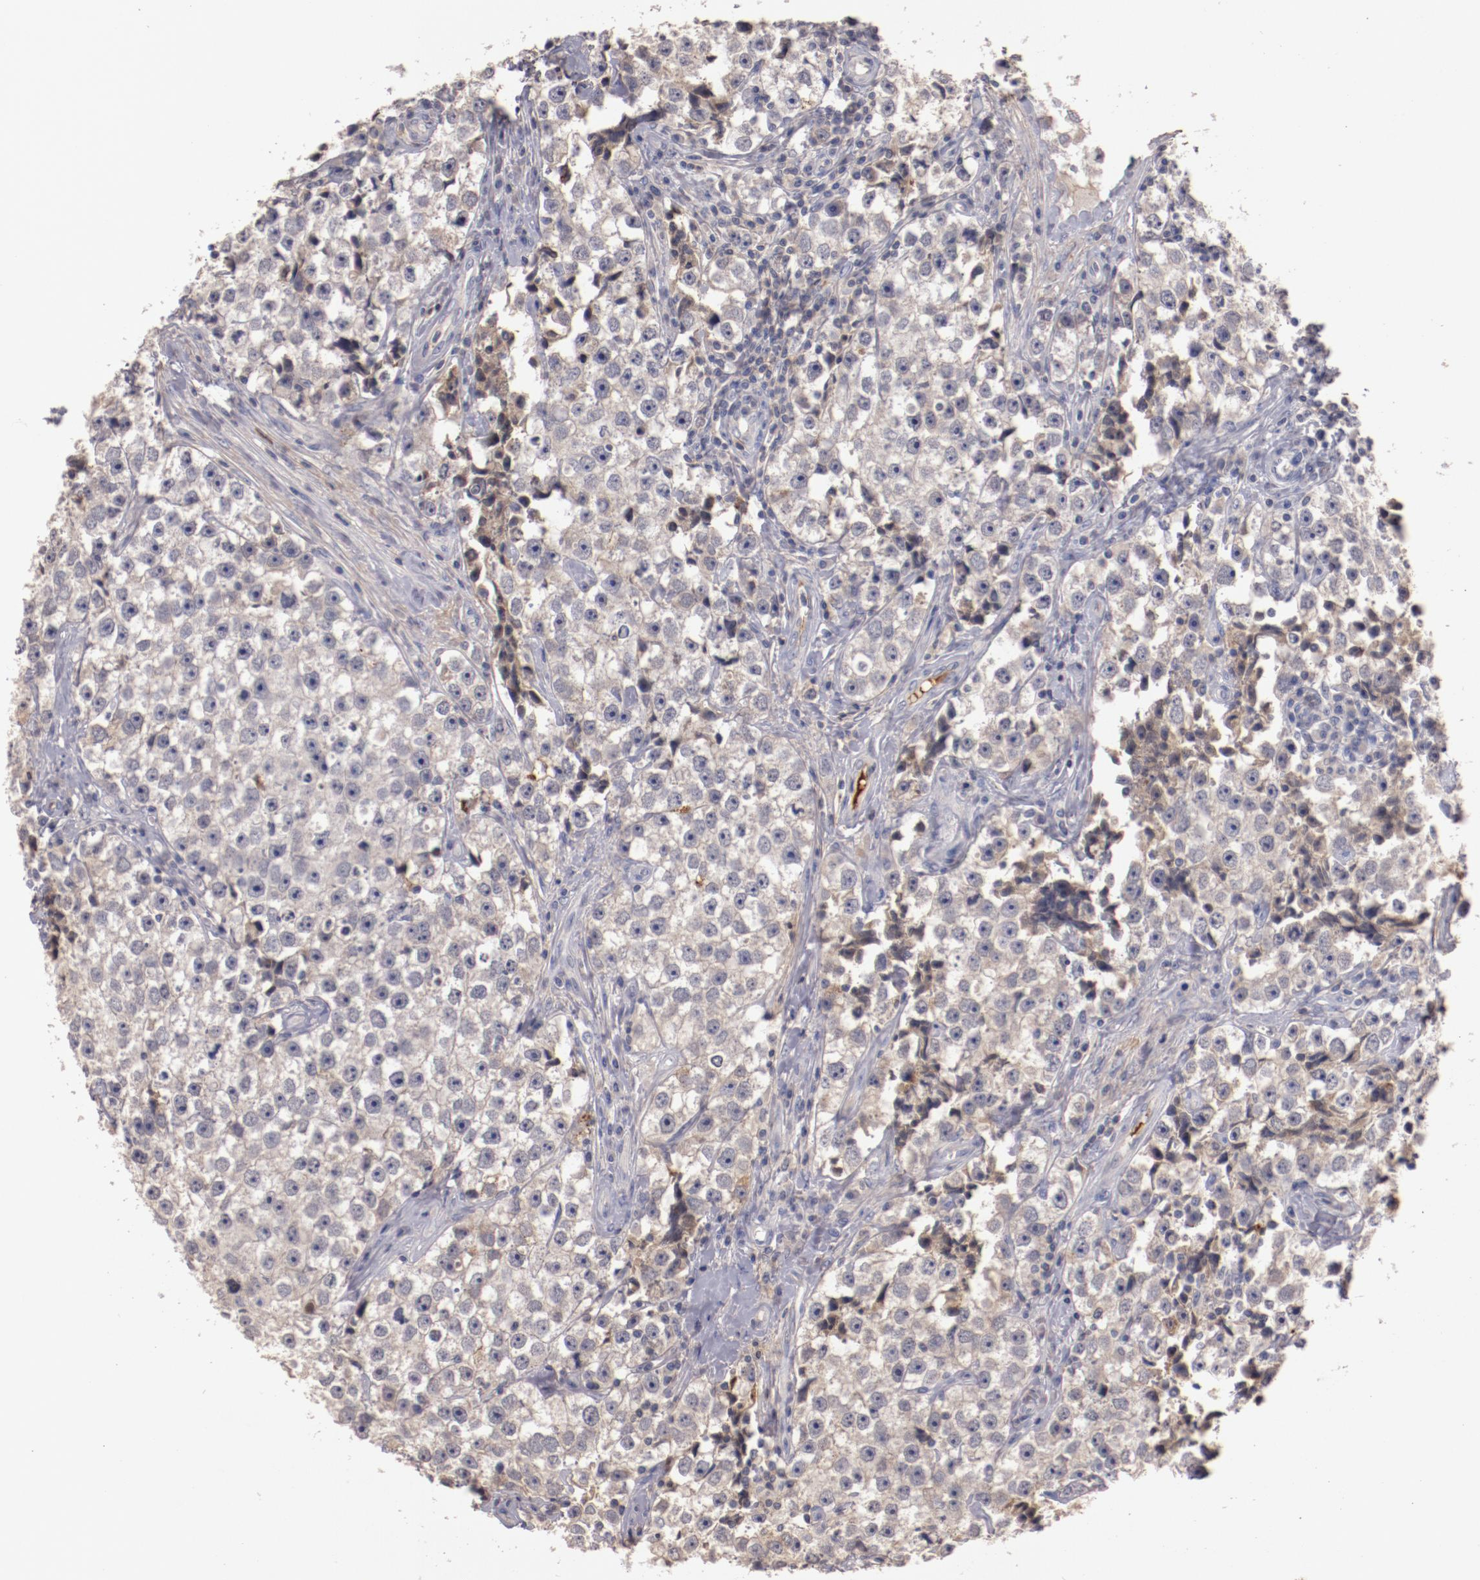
{"staining": {"intensity": "negative", "quantity": "none", "location": "none"}, "tissue": "testis cancer", "cell_type": "Tumor cells", "image_type": "cancer", "snomed": [{"axis": "morphology", "description": "Seminoma, NOS"}, {"axis": "topography", "description": "Testis"}], "caption": "A high-resolution micrograph shows immunohistochemistry staining of seminoma (testis), which shows no significant positivity in tumor cells.", "gene": "MBL2", "patient": {"sex": "male", "age": 32}}